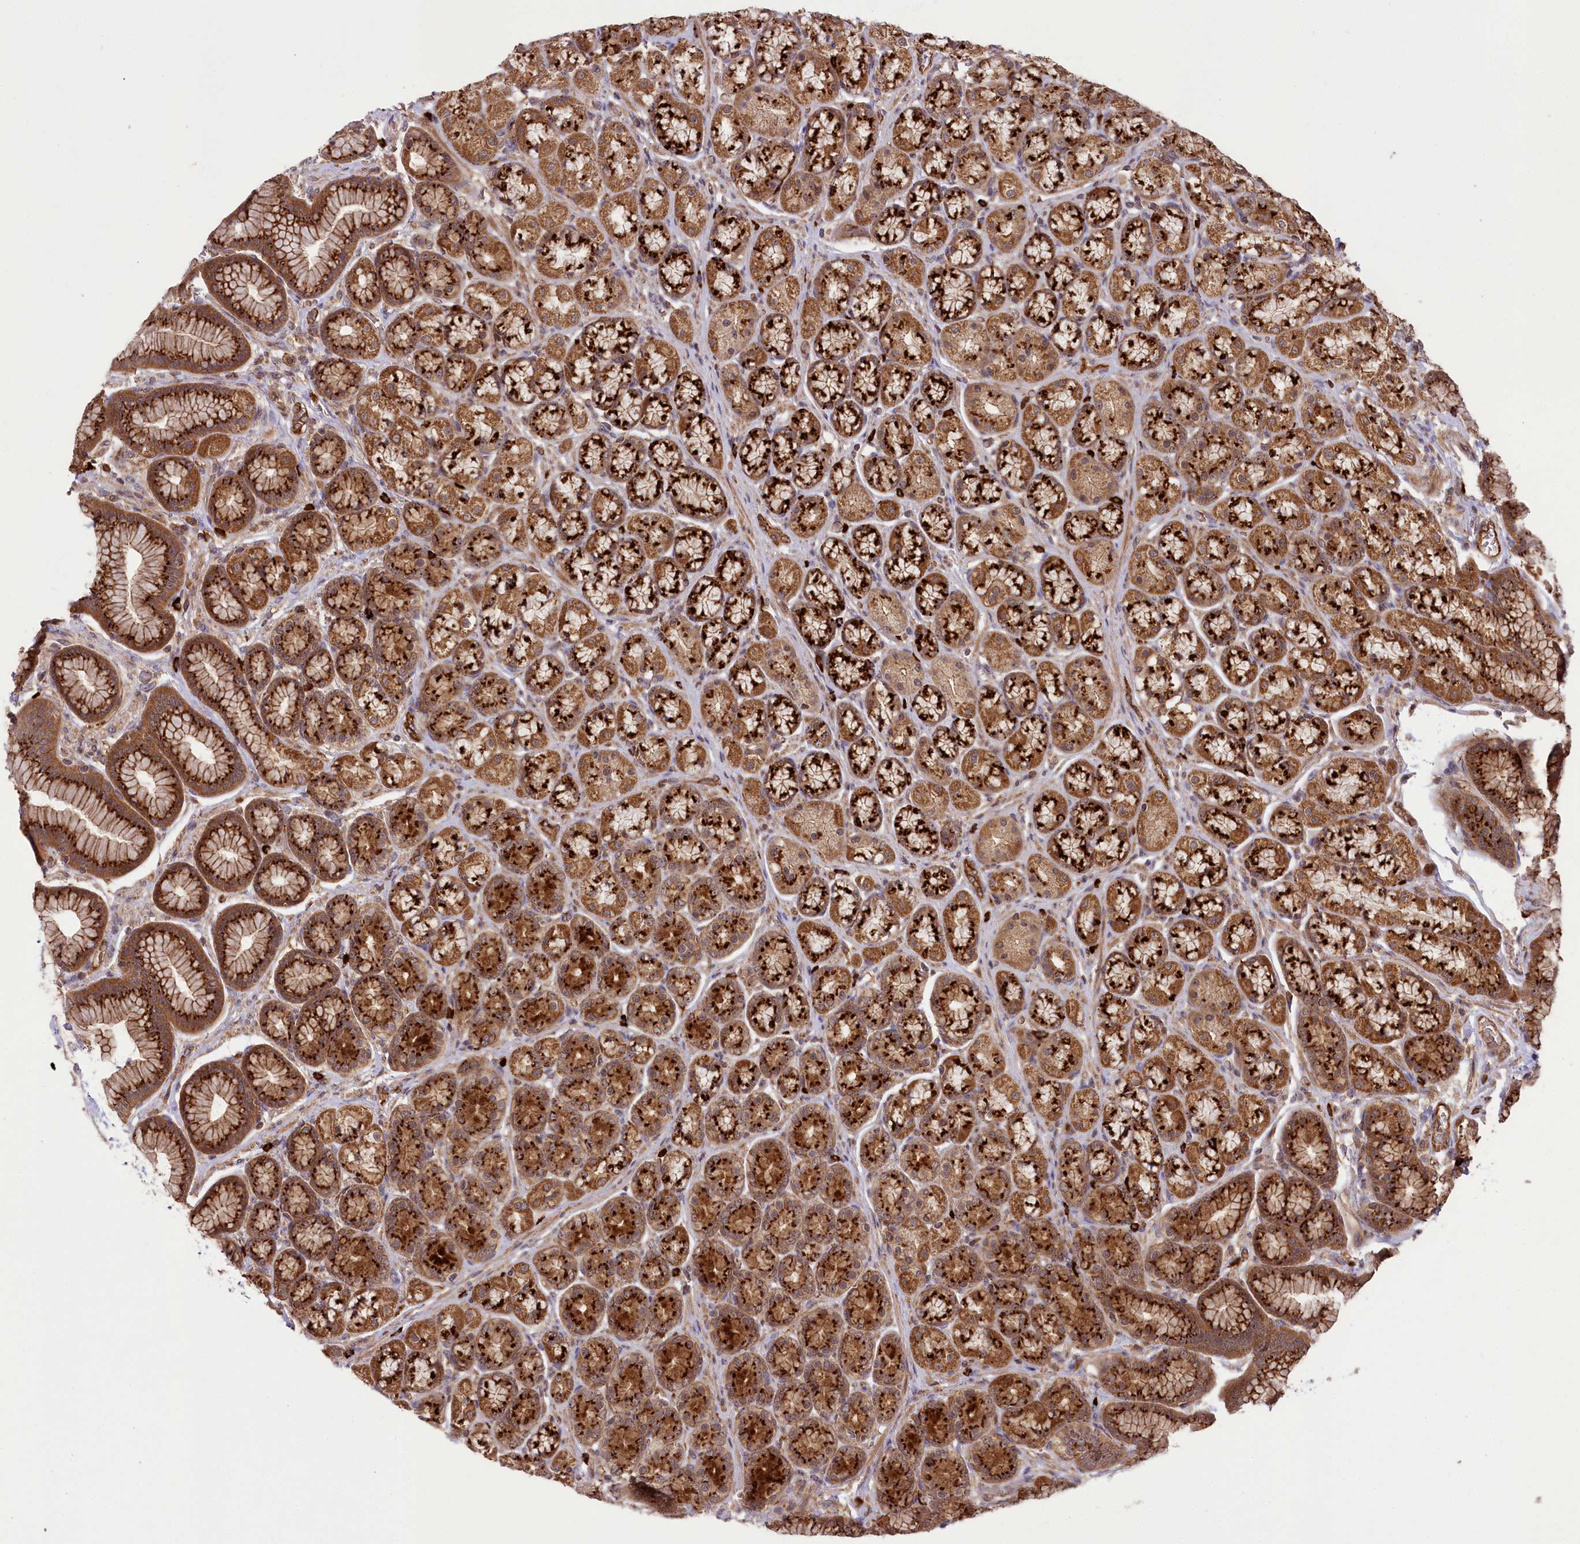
{"staining": {"intensity": "strong", "quantity": ">75%", "location": "cytoplasmic/membranous,nuclear"}, "tissue": "stomach", "cell_type": "Glandular cells", "image_type": "normal", "snomed": [{"axis": "morphology", "description": "Normal tissue, NOS"}, {"axis": "morphology", "description": "Adenocarcinoma, NOS"}, {"axis": "morphology", "description": "Adenocarcinoma, High grade"}, {"axis": "topography", "description": "Stomach, upper"}, {"axis": "topography", "description": "Stomach"}], "caption": "Protein expression analysis of unremarkable stomach exhibits strong cytoplasmic/membranous,nuclear staining in about >75% of glandular cells.", "gene": "CARD19", "patient": {"sex": "female", "age": 65}}